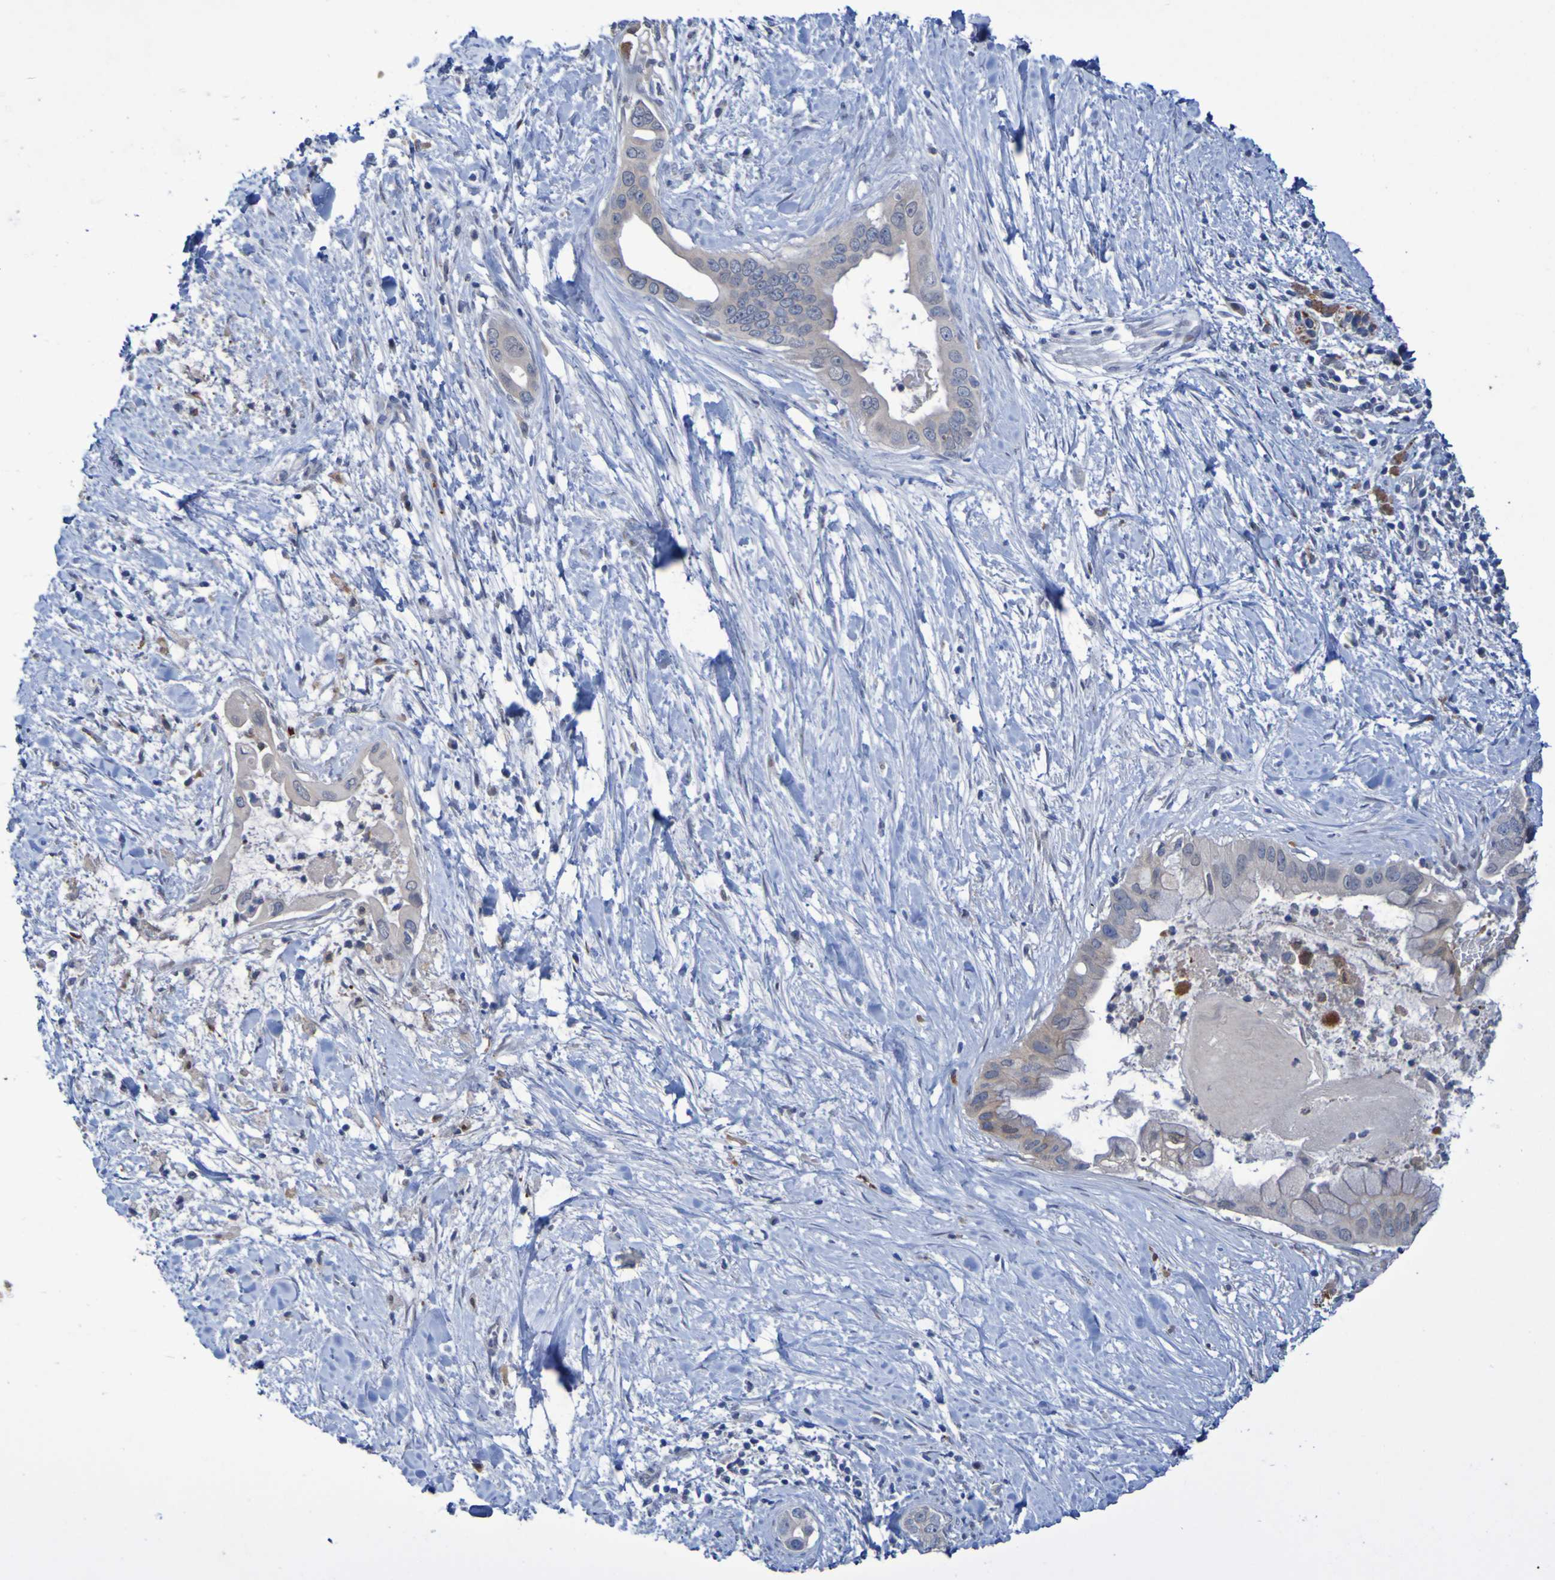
{"staining": {"intensity": "negative", "quantity": "none", "location": "none"}, "tissue": "pancreatic cancer", "cell_type": "Tumor cells", "image_type": "cancer", "snomed": [{"axis": "morphology", "description": "Adenocarcinoma, NOS"}, {"axis": "topography", "description": "Pancreas"}], "caption": "Human adenocarcinoma (pancreatic) stained for a protein using immunohistochemistry displays no positivity in tumor cells.", "gene": "FBP2", "patient": {"sex": "male", "age": 55}}